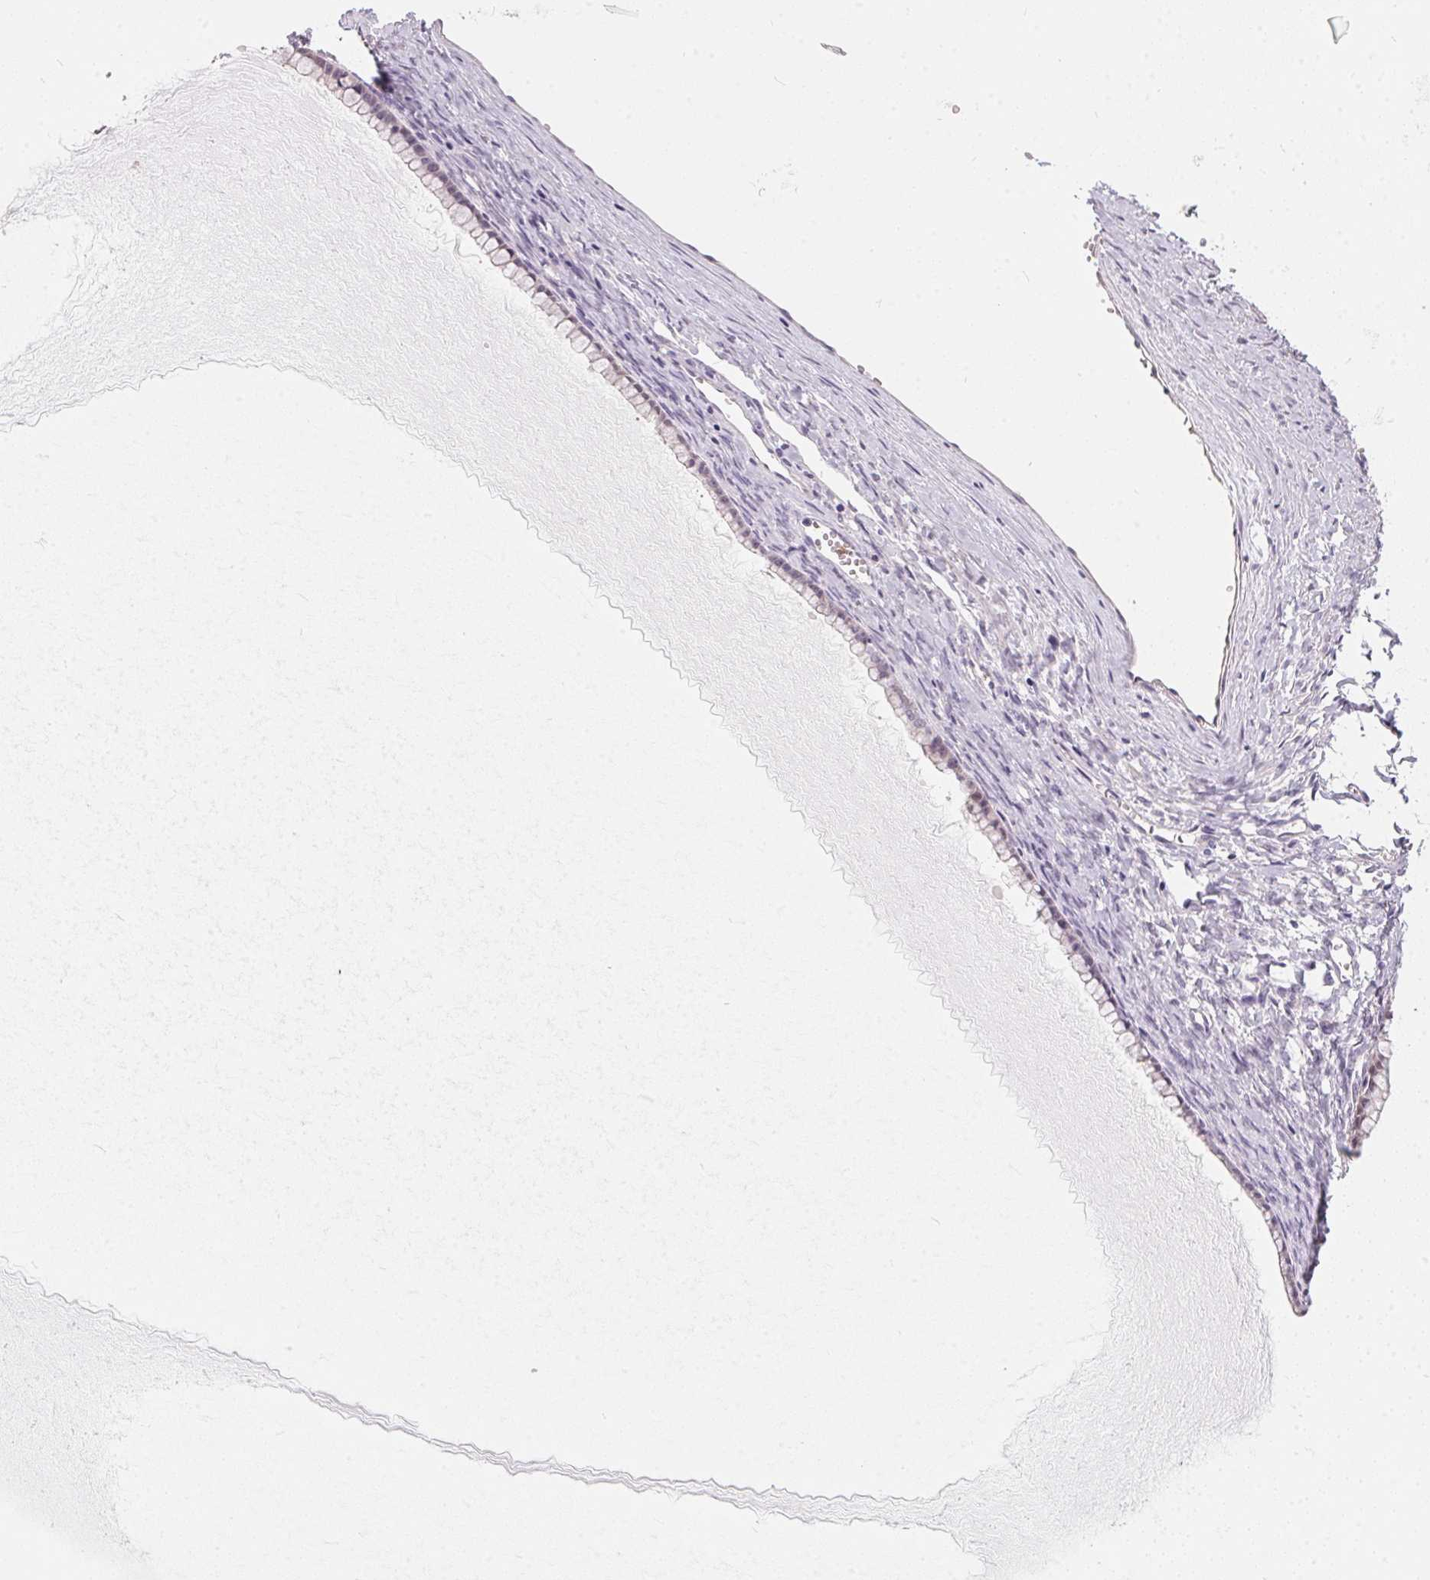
{"staining": {"intensity": "negative", "quantity": "none", "location": "none"}, "tissue": "ovarian cancer", "cell_type": "Tumor cells", "image_type": "cancer", "snomed": [{"axis": "morphology", "description": "Cystadenocarcinoma, mucinous, NOS"}, {"axis": "topography", "description": "Ovary"}], "caption": "Immunohistochemistry (IHC) micrograph of human ovarian cancer stained for a protein (brown), which shows no staining in tumor cells.", "gene": "SERPINB1", "patient": {"sex": "female", "age": 41}}